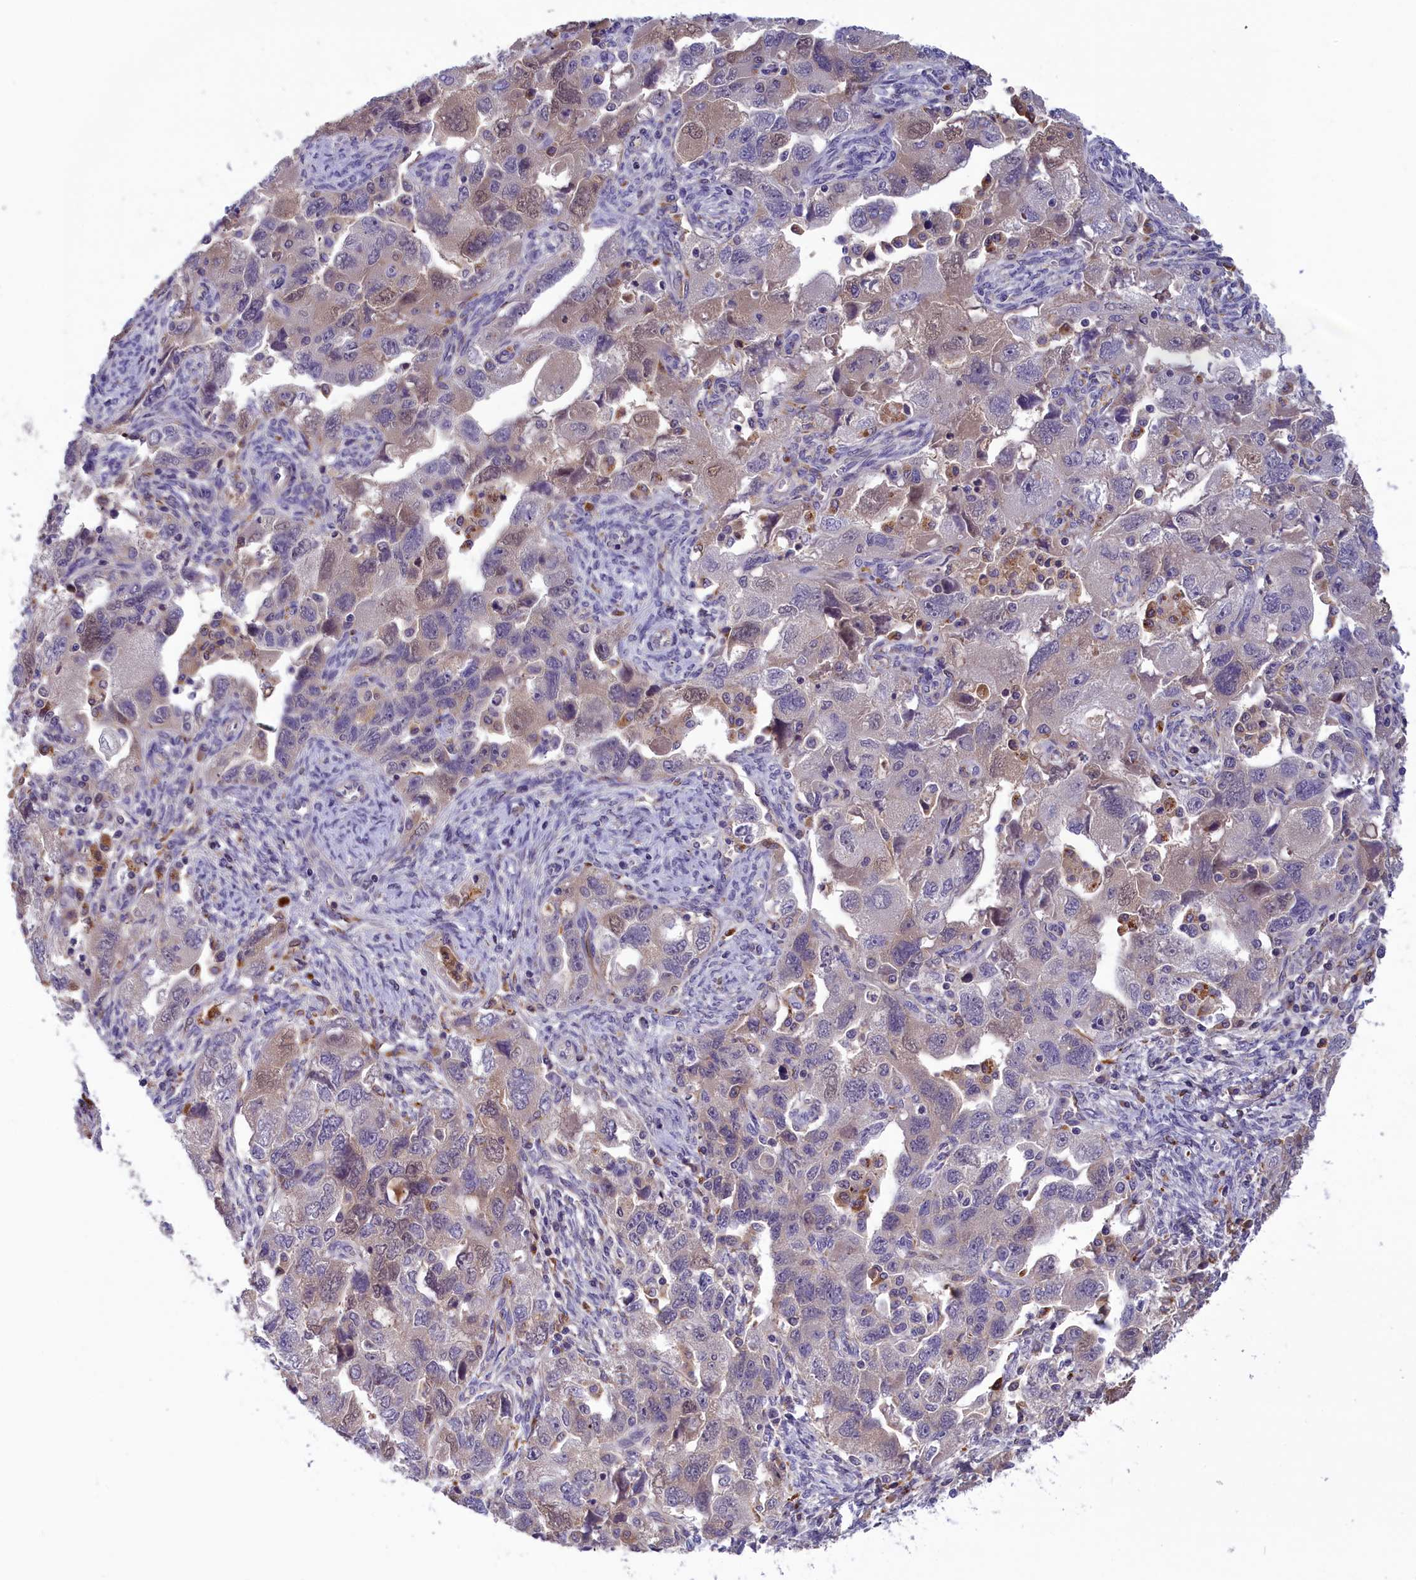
{"staining": {"intensity": "weak", "quantity": "<25%", "location": "nuclear"}, "tissue": "ovarian cancer", "cell_type": "Tumor cells", "image_type": "cancer", "snomed": [{"axis": "morphology", "description": "Carcinoma, NOS"}, {"axis": "morphology", "description": "Cystadenocarcinoma, serous, NOS"}, {"axis": "topography", "description": "Ovary"}], "caption": "Immunohistochemical staining of carcinoma (ovarian) demonstrates no significant positivity in tumor cells.", "gene": "STYX", "patient": {"sex": "female", "age": 69}}